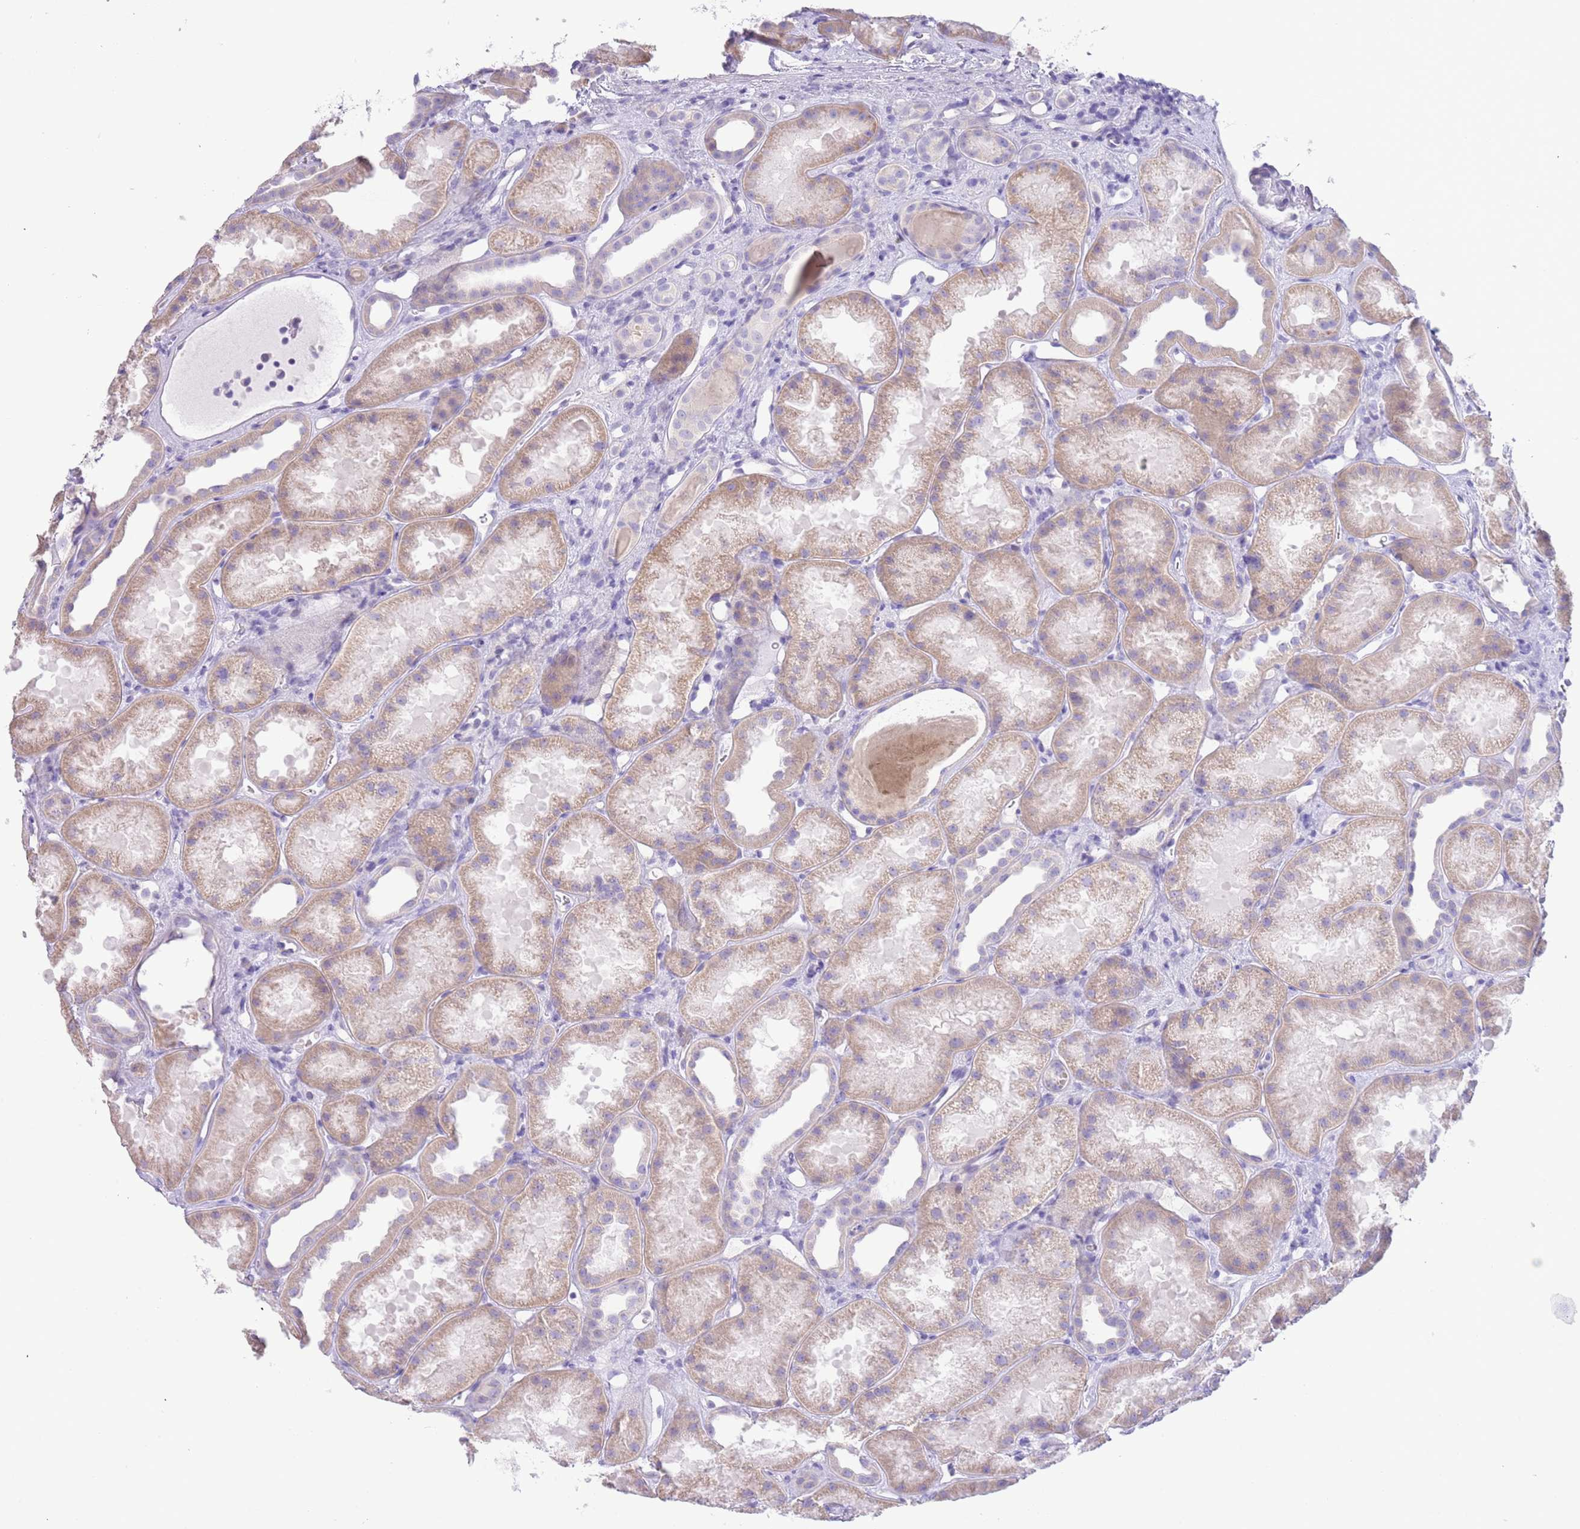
{"staining": {"intensity": "negative", "quantity": "none", "location": "none"}, "tissue": "kidney", "cell_type": "Cells in glomeruli", "image_type": "normal", "snomed": [{"axis": "morphology", "description": "Normal tissue, NOS"}, {"axis": "topography", "description": "Kidney"}], "caption": "A high-resolution histopathology image shows immunohistochemistry staining of normal kidney, which exhibits no significant positivity in cells in glomeruli.", "gene": "ACR", "patient": {"sex": "male", "age": 61}}